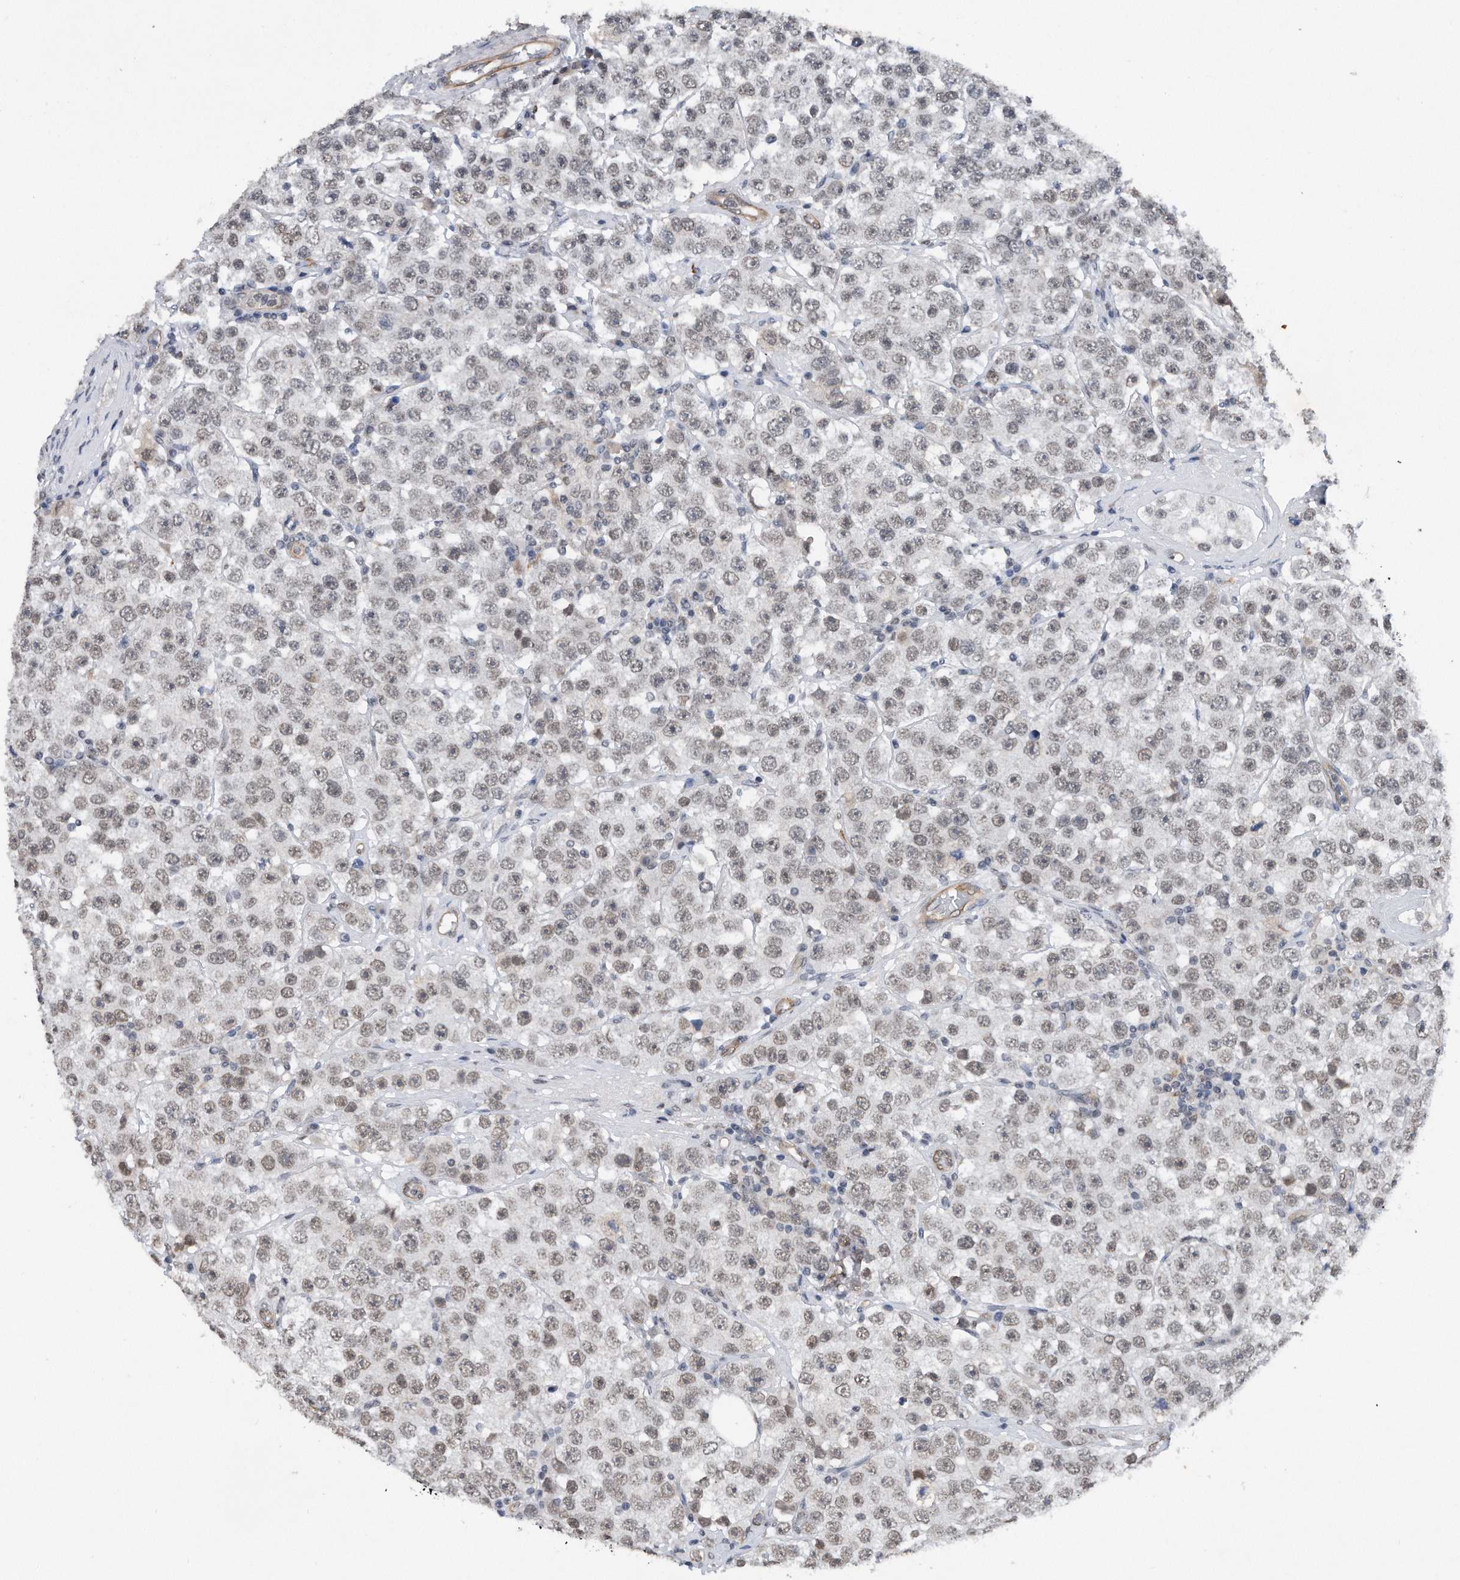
{"staining": {"intensity": "weak", "quantity": ">75%", "location": "nuclear"}, "tissue": "testis cancer", "cell_type": "Tumor cells", "image_type": "cancer", "snomed": [{"axis": "morphology", "description": "Seminoma, NOS"}, {"axis": "topography", "description": "Testis"}], "caption": "High-magnification brightfield microscopy of testis cancer (seminoma) stained with DAB (brown) and counterstained with hematoxylin (blue). tumor cells exhibit weak nuclear staining is present in approximately>75% of cells.", "gene": "TP53INP1", "patient": {"sex": "male", "age": 28}}